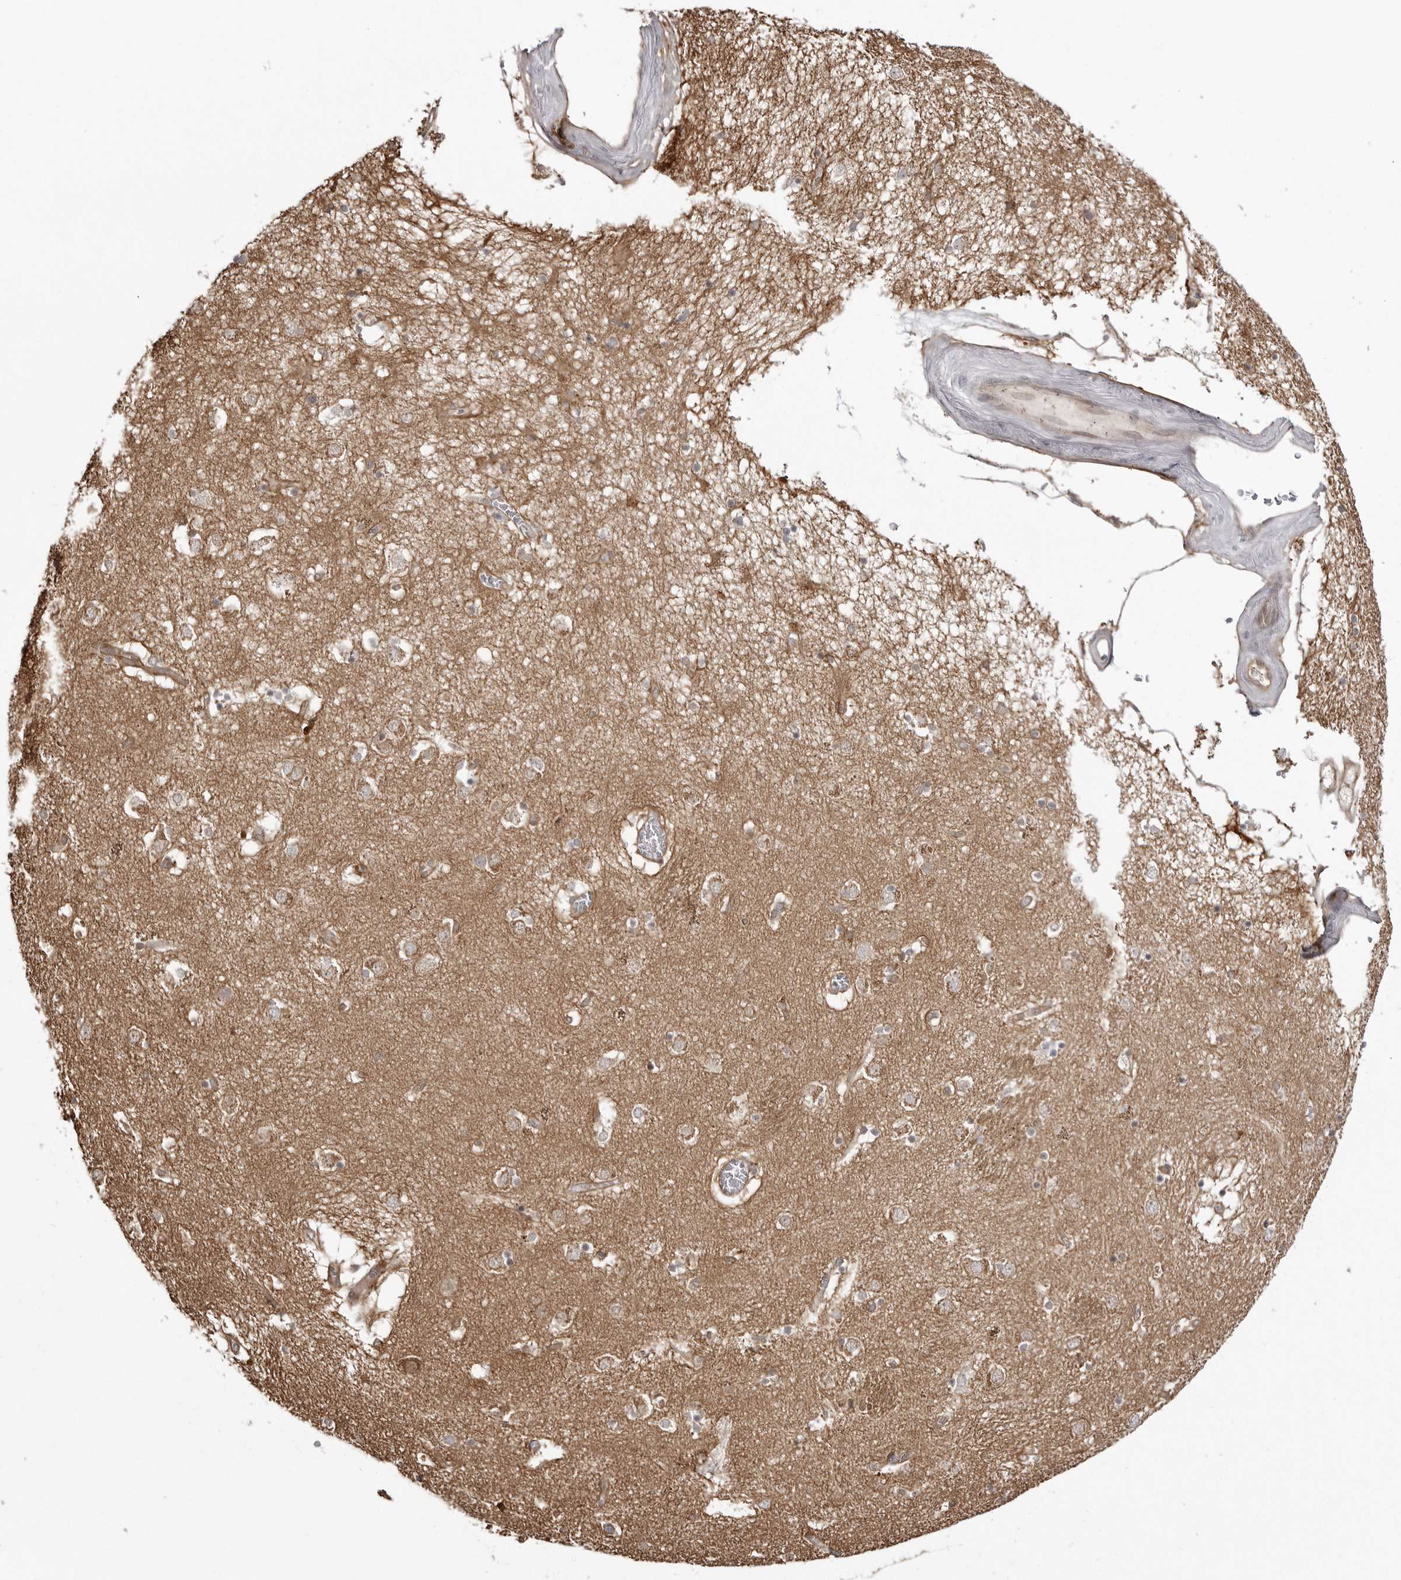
{"staining": {"intensity": "weak", "quantity": "25%-75%", "location": "cytoplasmic/membranous"}, "tissue": "caudate", "cell_type": "Glial cells", "image_type": "normal", "snomed": [{"axis": "morphology", "description": "Normal tissue, NOS"}, {"axis": "topography", "description": "Lateral ventricle wall"}], "caption": "Caudate stained with immunohistochemistry (IHC) exhibits weak cytoplasmic/membranous staining in about 25%-75% of glial cells. Immunohistochemistry (ihc) stains the protein of interest in brown and the nuclei are stained blue.", "gene": "ARL5A", "patient": {"sex": "male", "age": 70}}